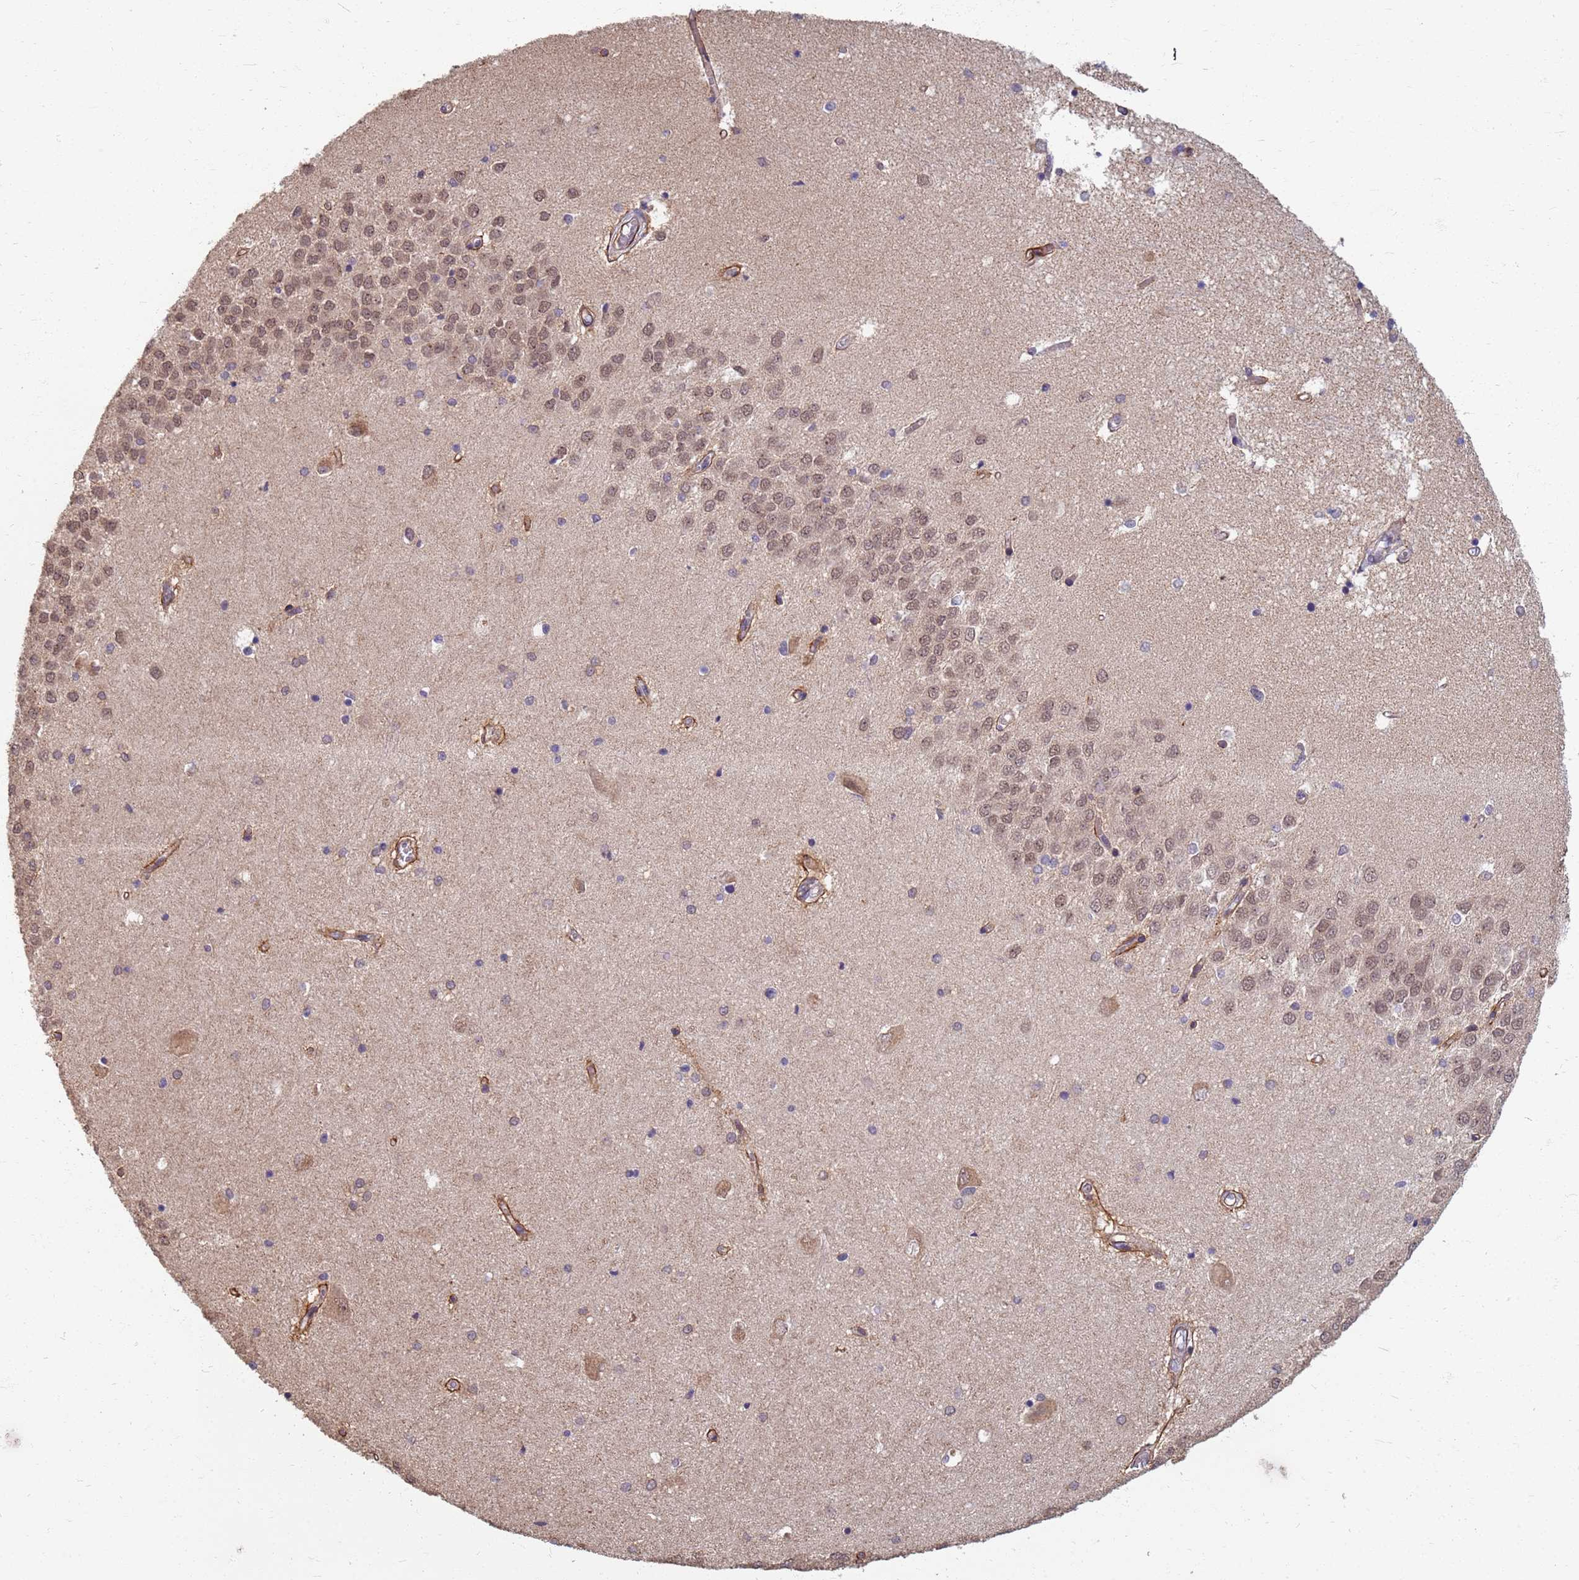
{"staining": {"intensity": "weak", "quantity": "<25%", "location": "cytoplasmic/membranous,nuclear"}, "tissue": "hippocampus", "cell_type": "Glial cells", "image_type": "normal", "snomed": [{"axis": "morphology", "description": "Normal tissue, NOS"}, {"axis": "topography", "description": "Hippocampus"}], "caption": "IHC image of normal hippocampus: hippocampus stained with DAB displays no significant protein positivity in glial cells.", "gene": "ITGB4", "patient": {"sex": "male", "age": 45}}